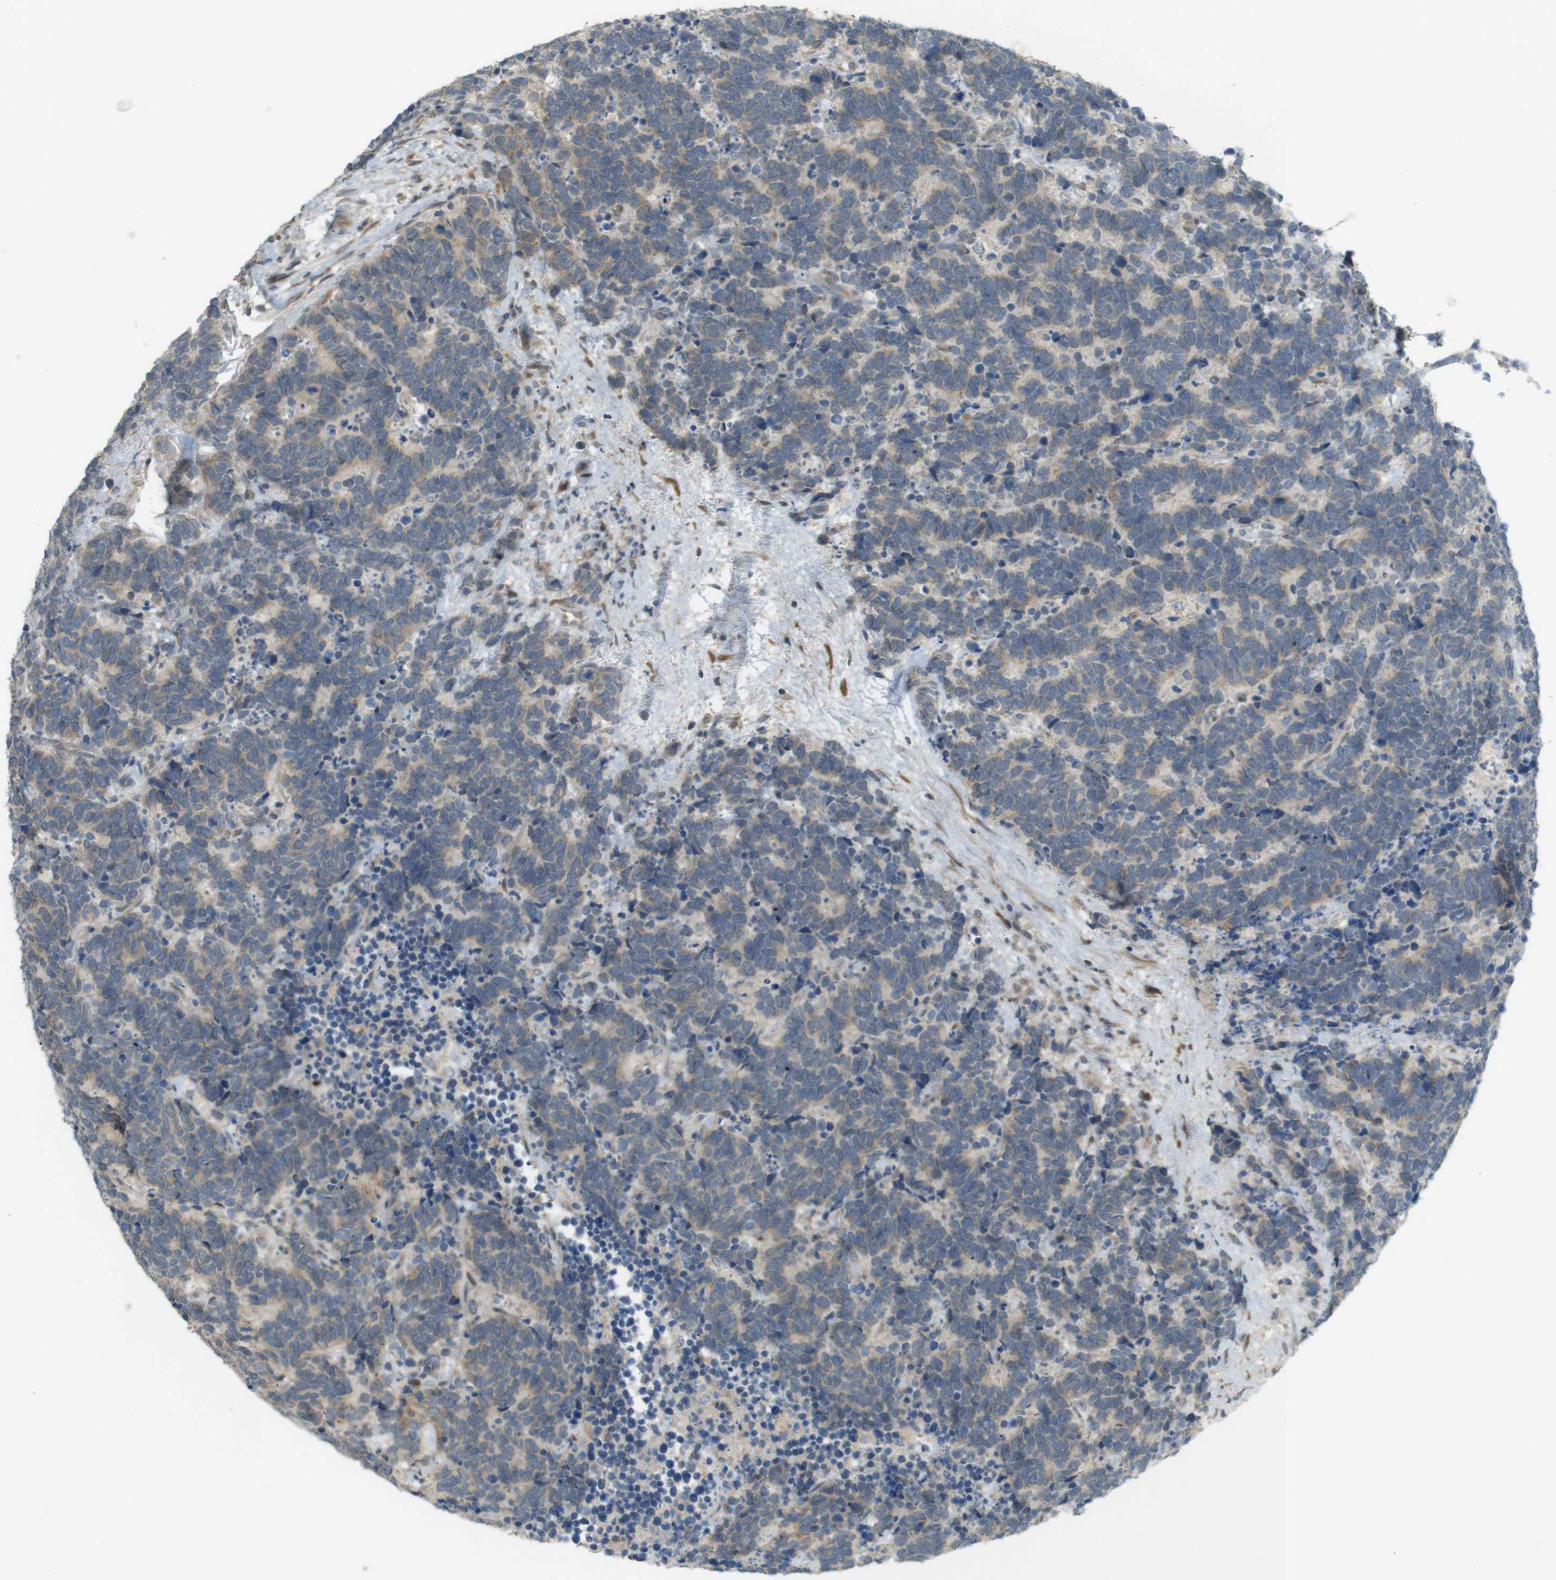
{"staining": {"intensity": "weak", "quantity": ">75%", "location": "cytoplasmic/membranous"}, "tissue": "carcinoid", "cell_type": "Tumor cells", "image_type": "cancer", "snomed": [{"axis": "morphology", "description": "Carcinoma, NOS"}, {"axis": "morphology", "description": "Carcinoid, malignant, NOS"}, {"axis": "topography", "description": "Urinary bladder"}], "caption": "Carcinoid stained with IHC reveals weak cytoplasmic/membranous staining in approximately >75% of tumor cells. (brown staining indicates protein expression, while blue staining denotes nuclei).", "gene": "CLRN3", "patient": {"sex": "male", "age": 57}}